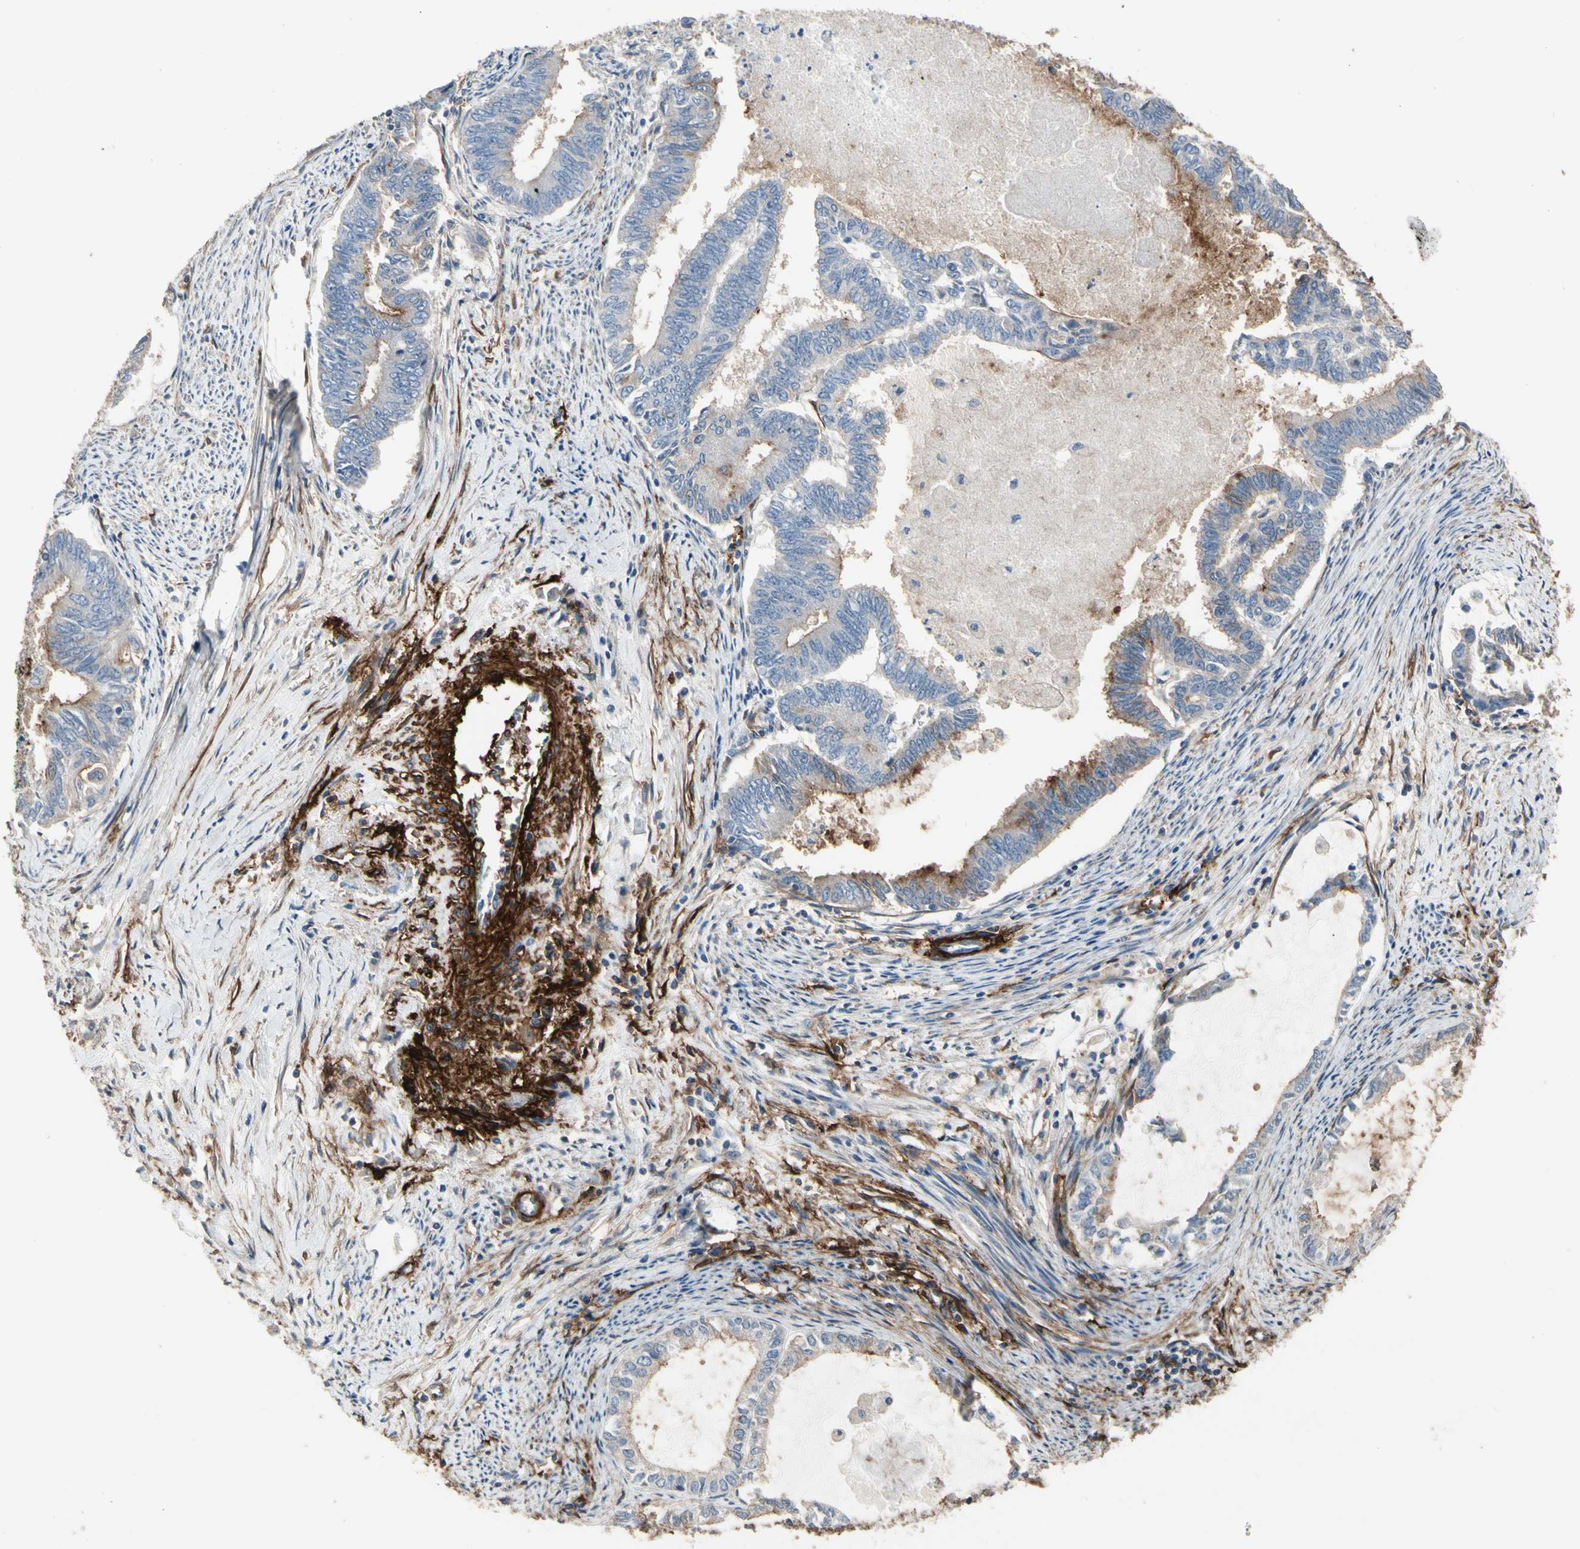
{"staining": {"intensity": "moderate", "quantity": "25%-75%", "location": "cytoplasmic/membranous"}, "tissue": "endometrial cancer", "cell_type": "Tumor cells", "image_type": "cancer", "snomed": [{"axis": "morphology", "description": "Adenocarcinoma, NOS"}, {"axis": "topography", "description": "Endometrium"}], "caption": "IHC of endometrial cancer (adenocarcinoma) demonstrates medium levels of moderate cytoplasmic/membranous staining in approximately 25%-75% of tumor cells.", "gene": "SUSD2", "patient": {"sex": "female", "age": 86}}